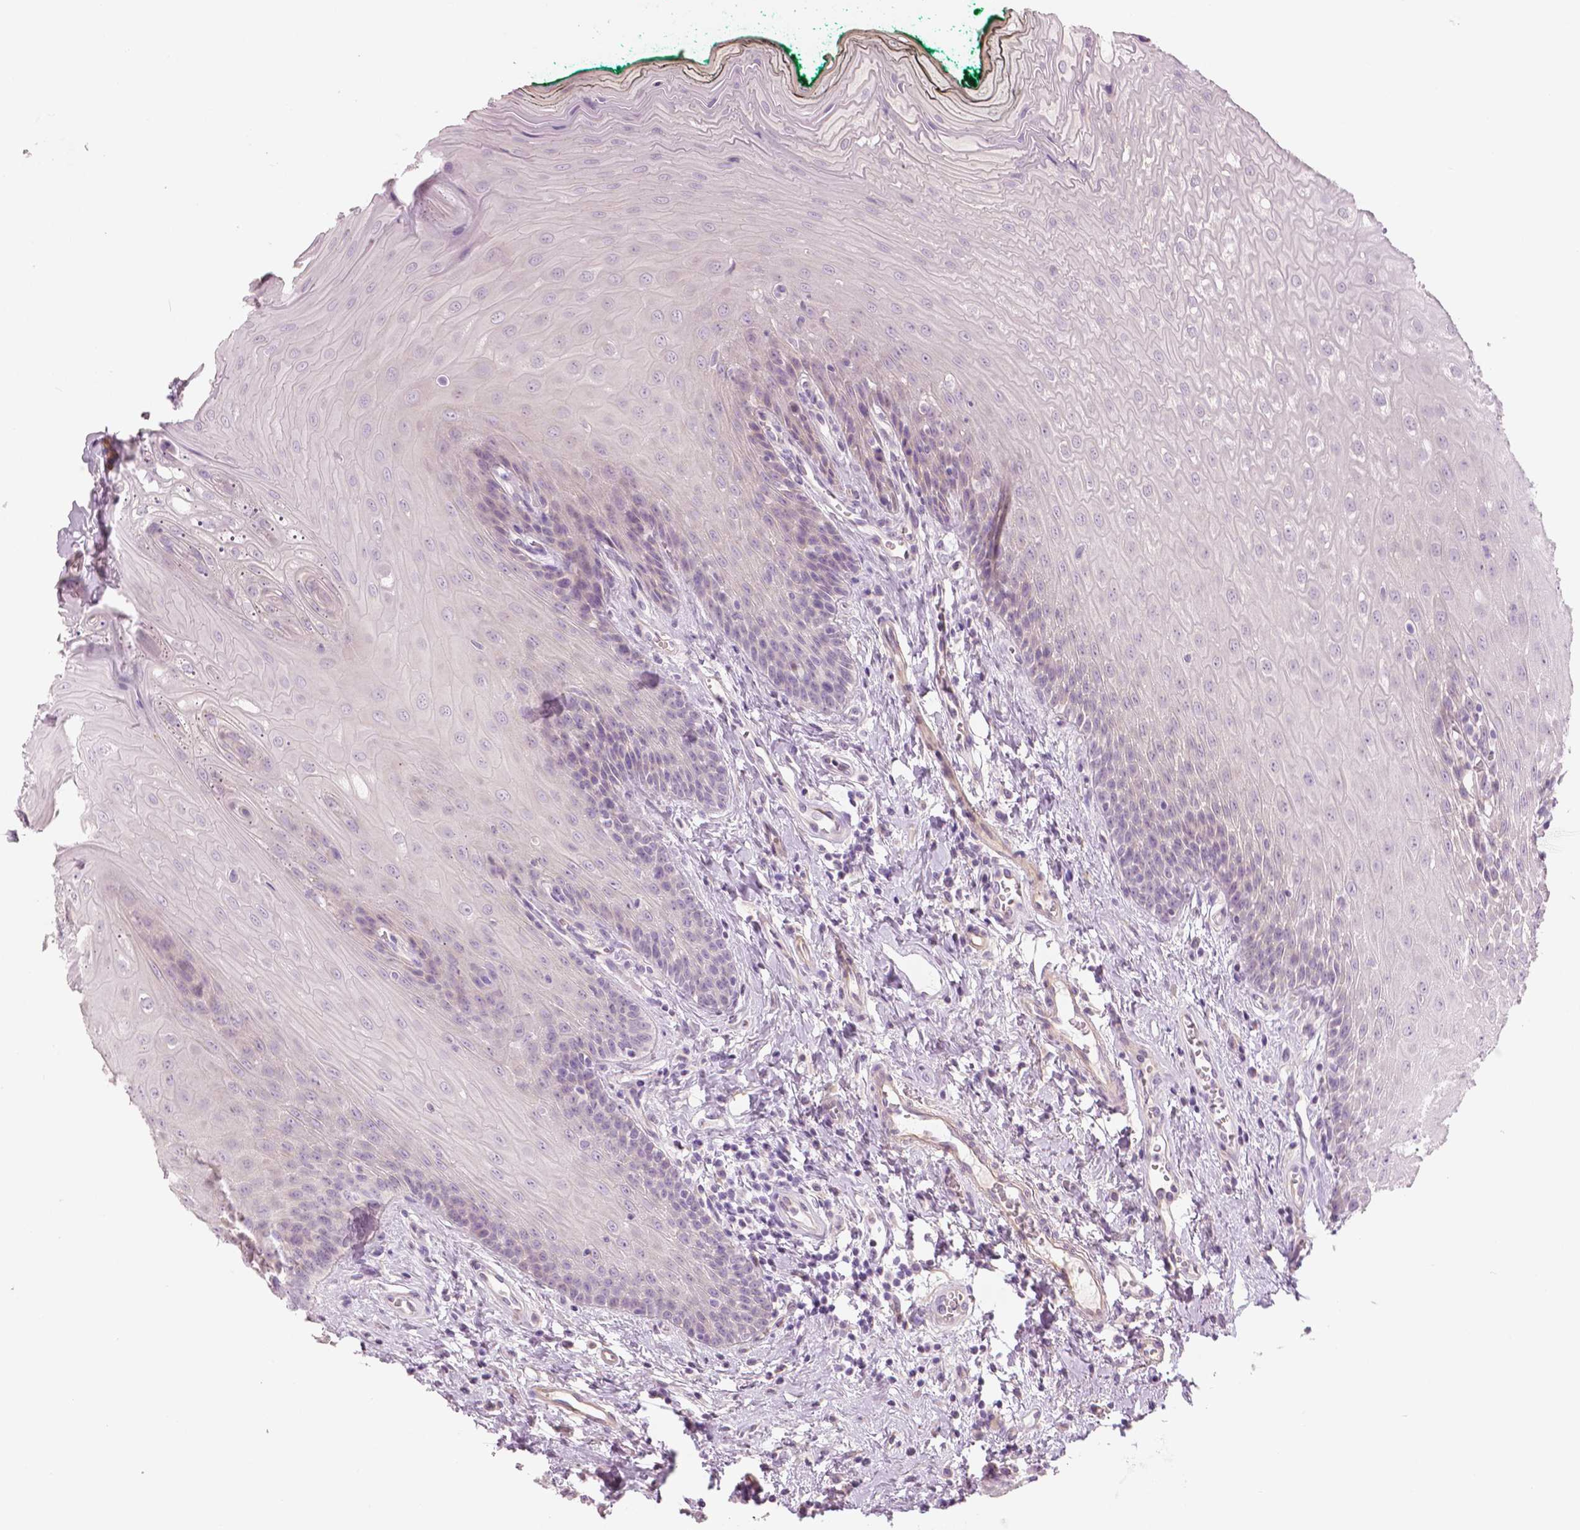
{"staining": {"intensity": "negative", "quantity": "none", "location": "none"}, "tissue": "oral mucosa", "cell_type": "Squamous epithelial cells", "image_type": "normal", "snomed": [{"axis": "morphology", "description": "Normal tissue, NOS"}, {"axis": "topography", "description": "Oral tissue"}], "caption": "High power microscopy micrograph of an IHC micrograph of unremarkable oral mucosa, revealing no significant positivity in squamous epithelial cells.", "gene": "SLC24A1", "patient": {"sex": "female", "age": 68}}